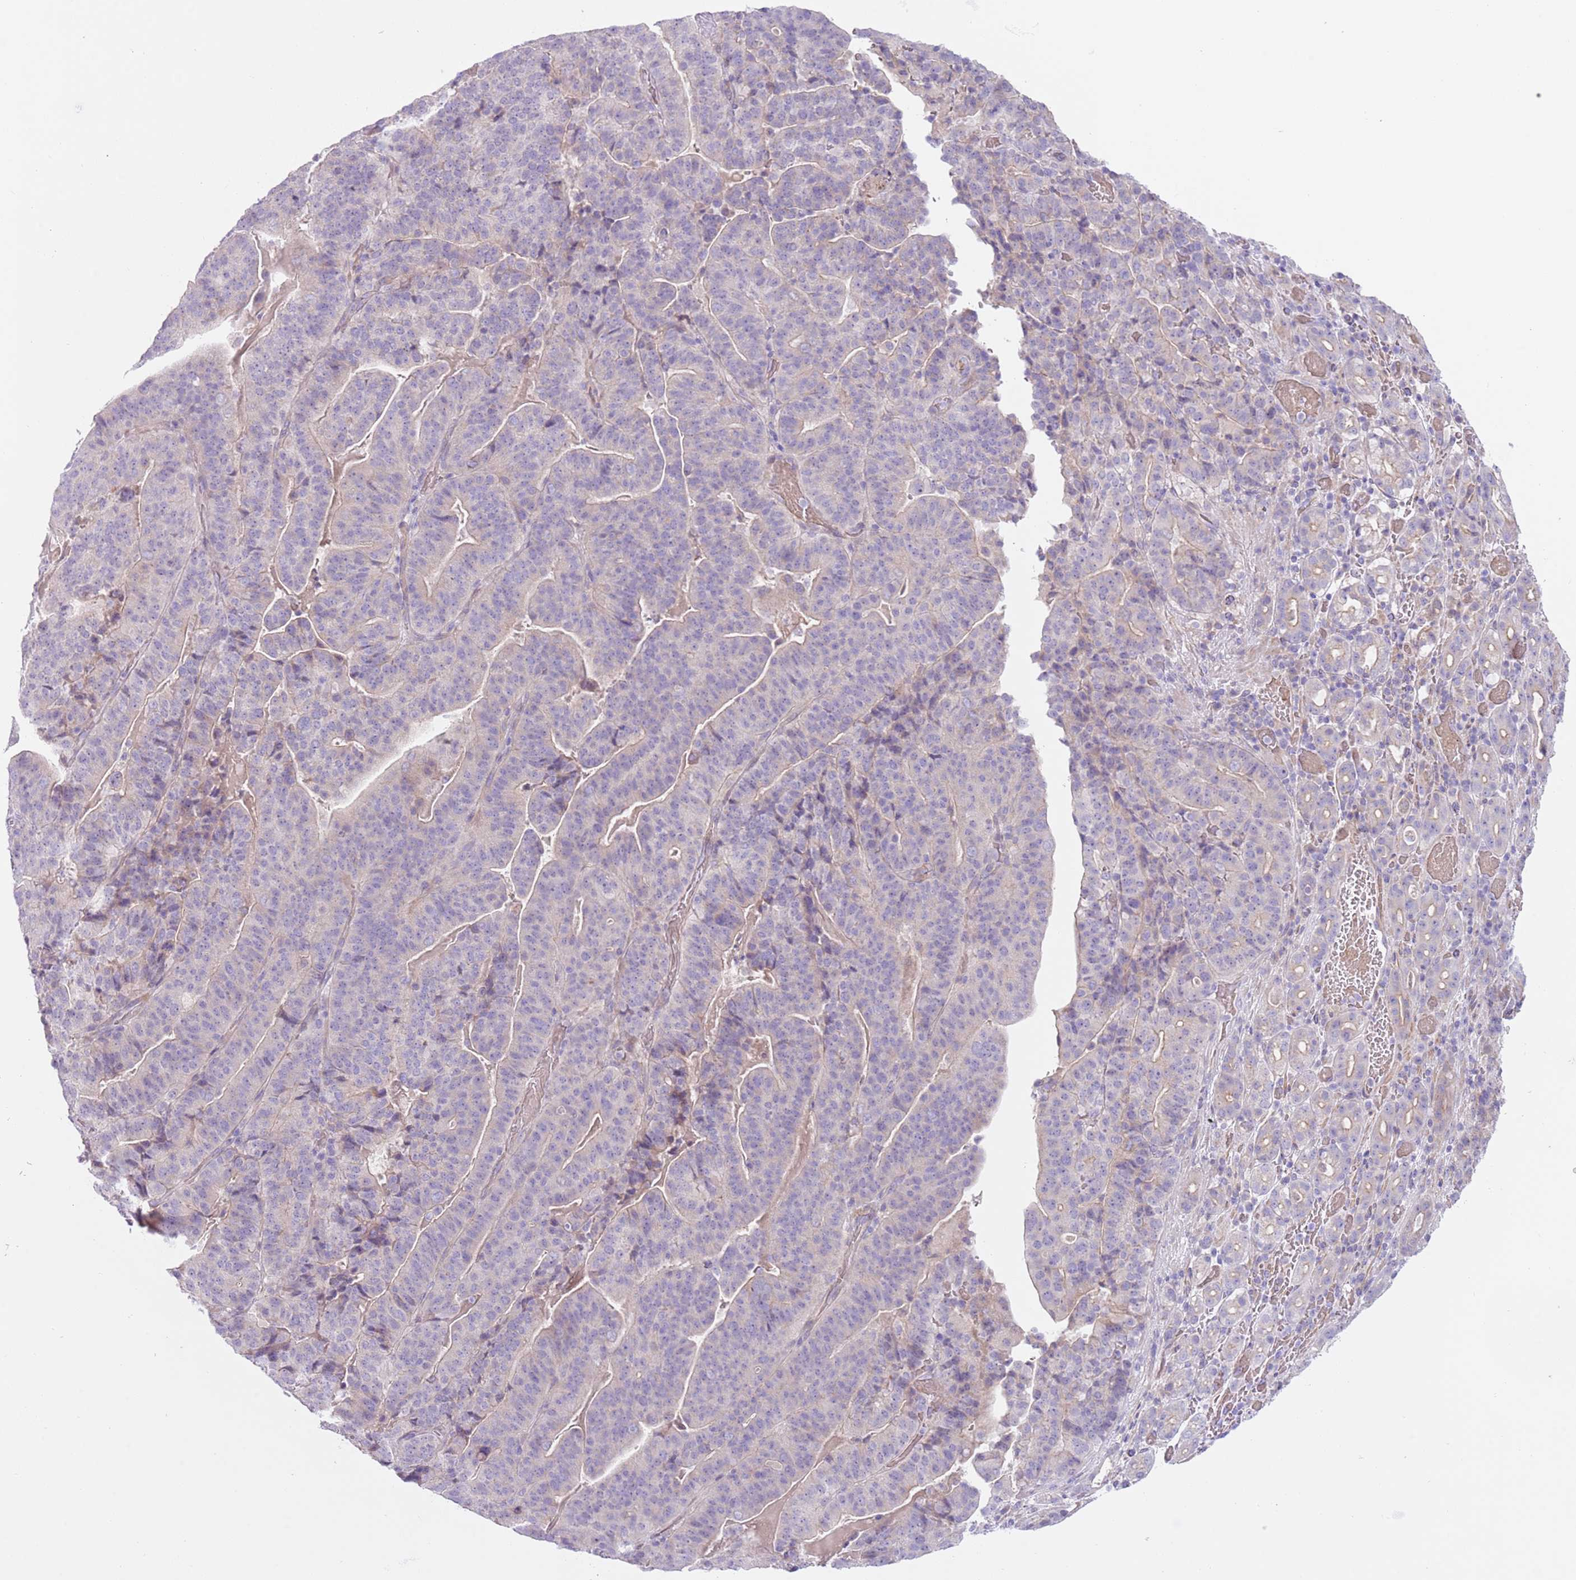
{"staining": {"intensity": "negative", "quantity": "none", "location": "none"}, "tissue": "stomach cancer", "cell_type": "Tumor cells", "image_type": "cancer", "snomed": [{"axis": "morphology", "description": "Adenocarcinoma, NOS"}, {"axis": "topography", "description": "Stomach"}], "caption": "Tumor cells are negative for protein expression in human stomach cancer.", "gene": "MRO", "patient": {"sex": "male", "age": 48}}